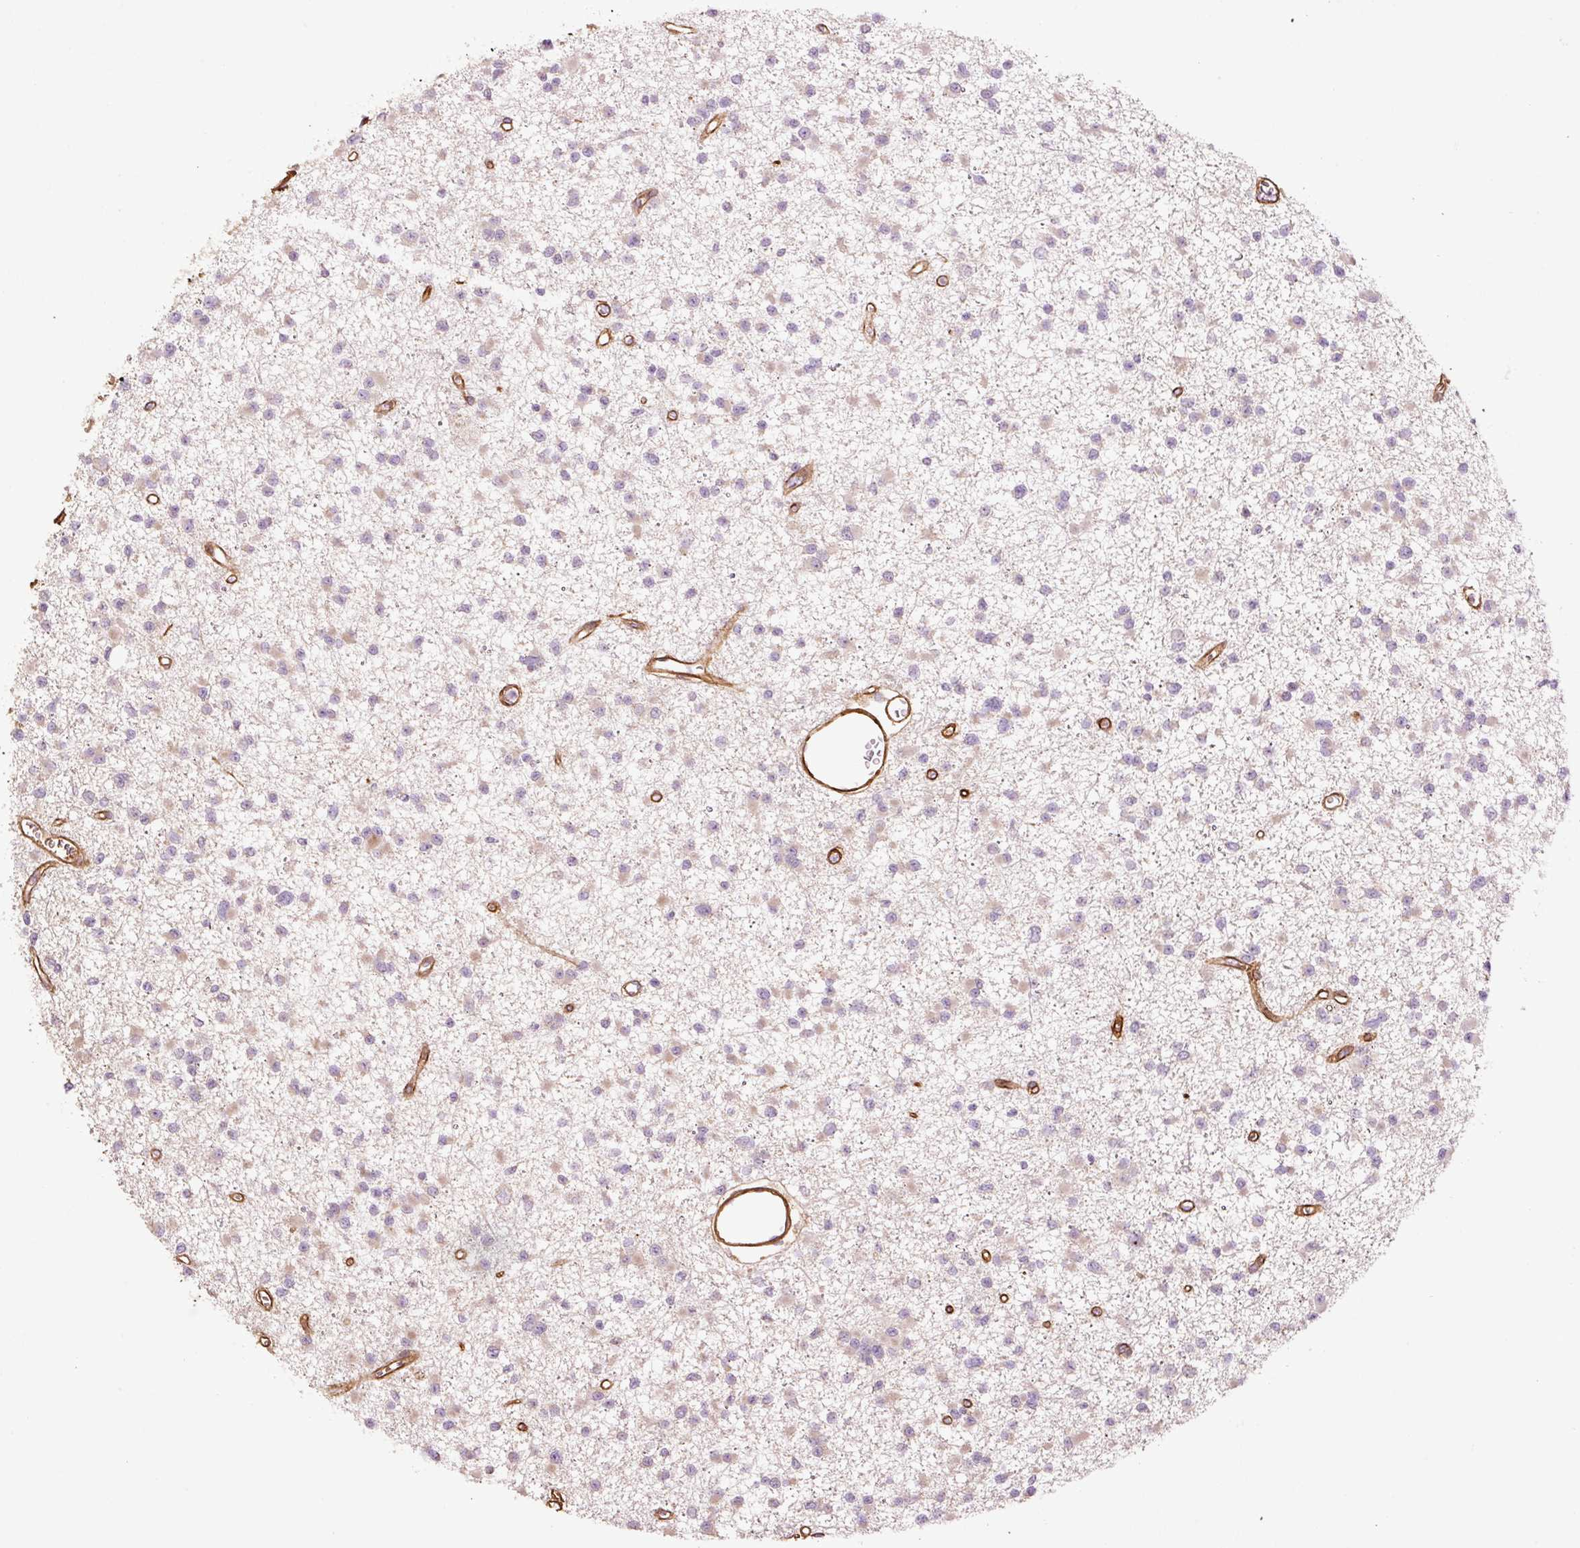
{"staining": {"intensity": "weak", "quantity": "<25%", "location": "cytoplasmic/membranous"}, "tissue": "glioma", "cell_type": "Tumor cells", "image_type": "cancer", "snomed": [{"axis": "morphology", "description": "Glioma, malignant, Low grade"}, {"axis": "topography", "description": "Brain"}], "caption": "Tumor cells are negative for protein expression in human malignant low-grade glioma.", "gene": "NID2", "patient": {"sex": "female", "age": 22}}